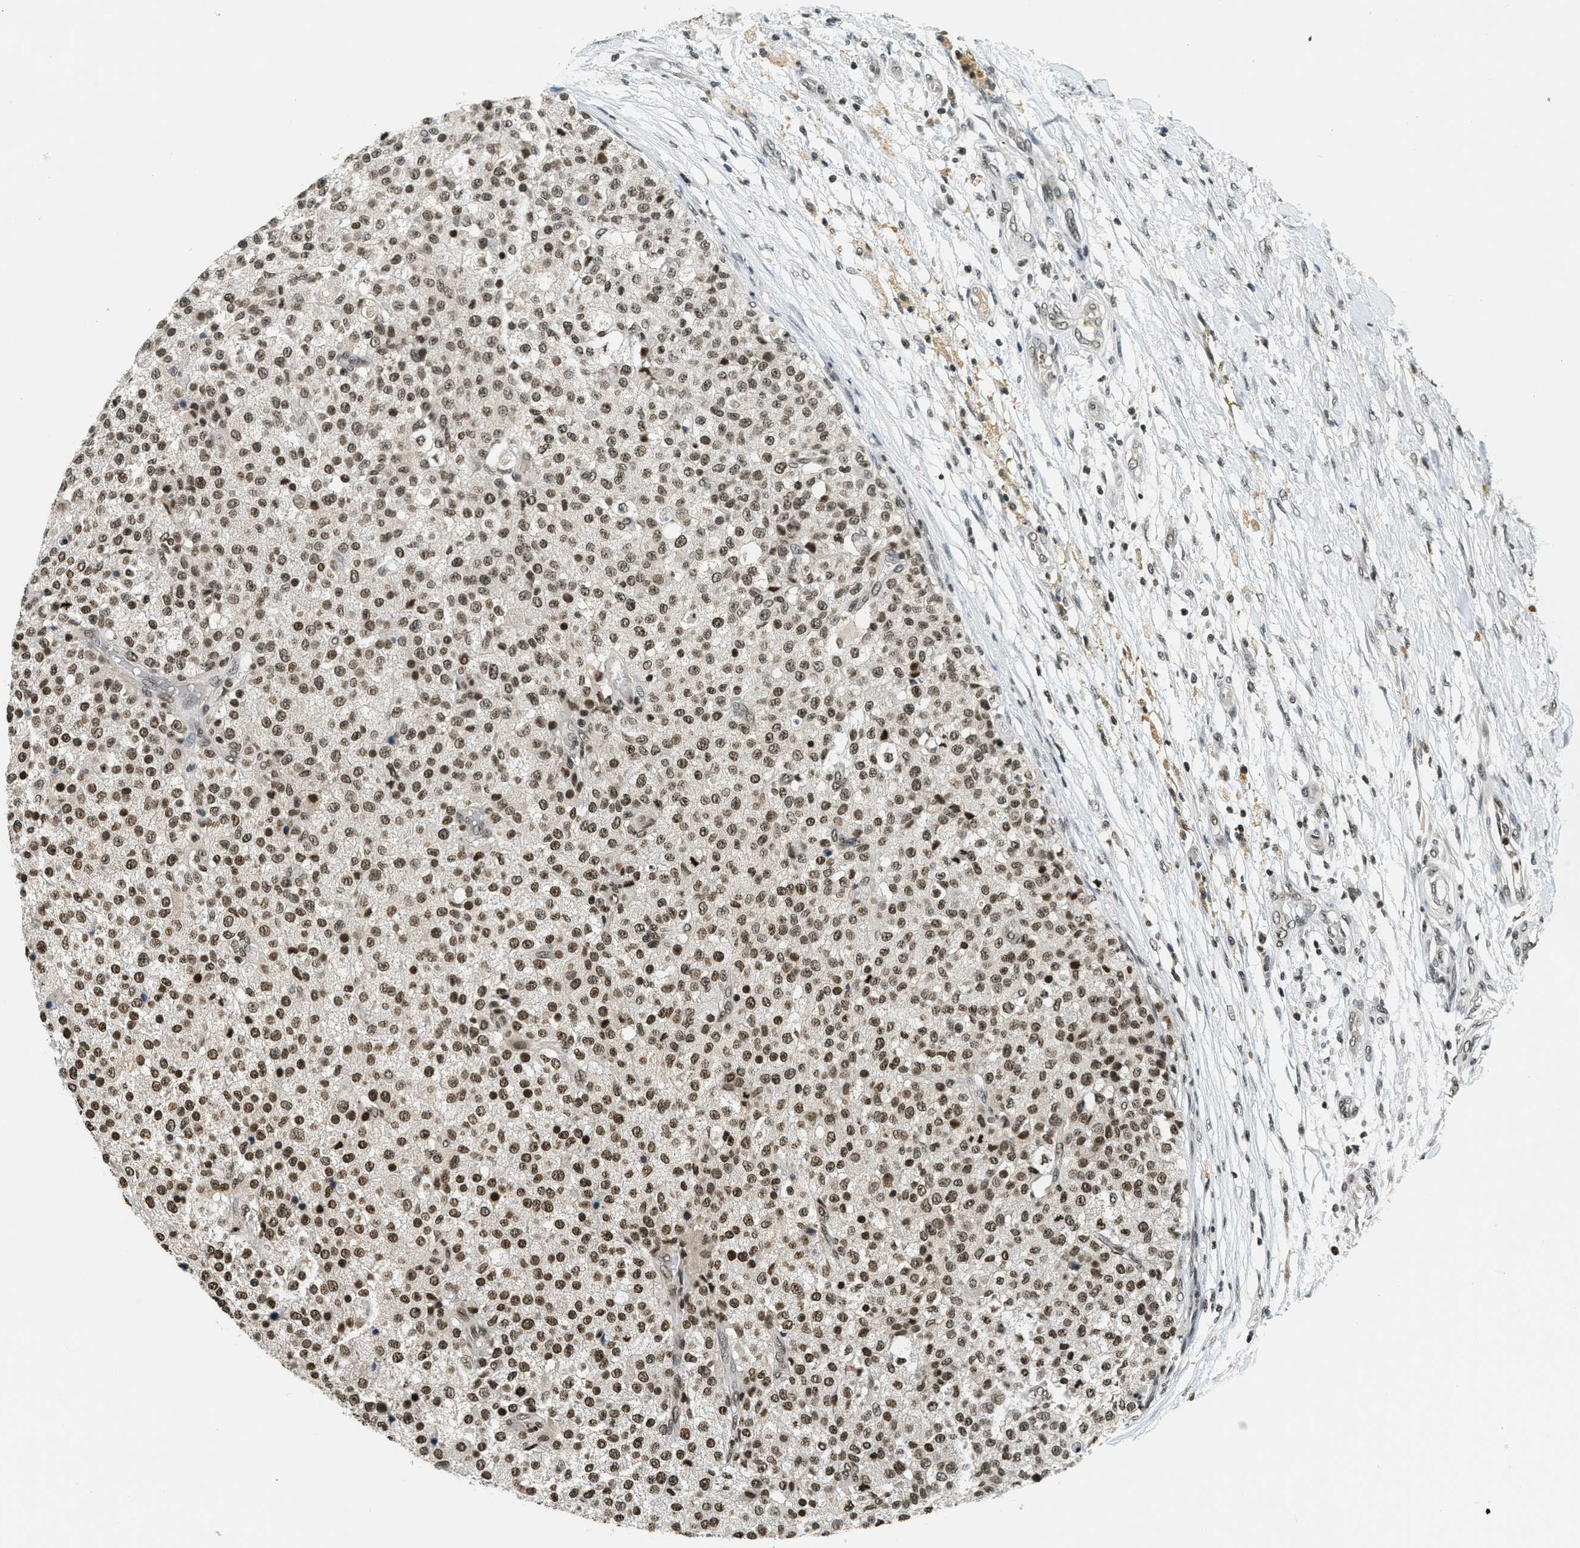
{"staining": {"intensity": "moderate", "quantity": ">75%", "location": "nuclear"}, "tissue": "testis cancer", "cell_type": "Tumor cells", "image_type": "cancer", "snomed": [{"axis": "morphology", "description": "Seminoma, NOS"}, {"axis": "topography", "description": "Testis"}], "caption": "IHC histopathology image of neoplastic tissue: testis seminoma stained using IHC exhibits medium levels of moderate protein expression localized specifically in the nuclear of tumor cells, appearing as a nuclear brown color.", "gene": "LDB2", "patient": {"sex": "male", "age": 59}}